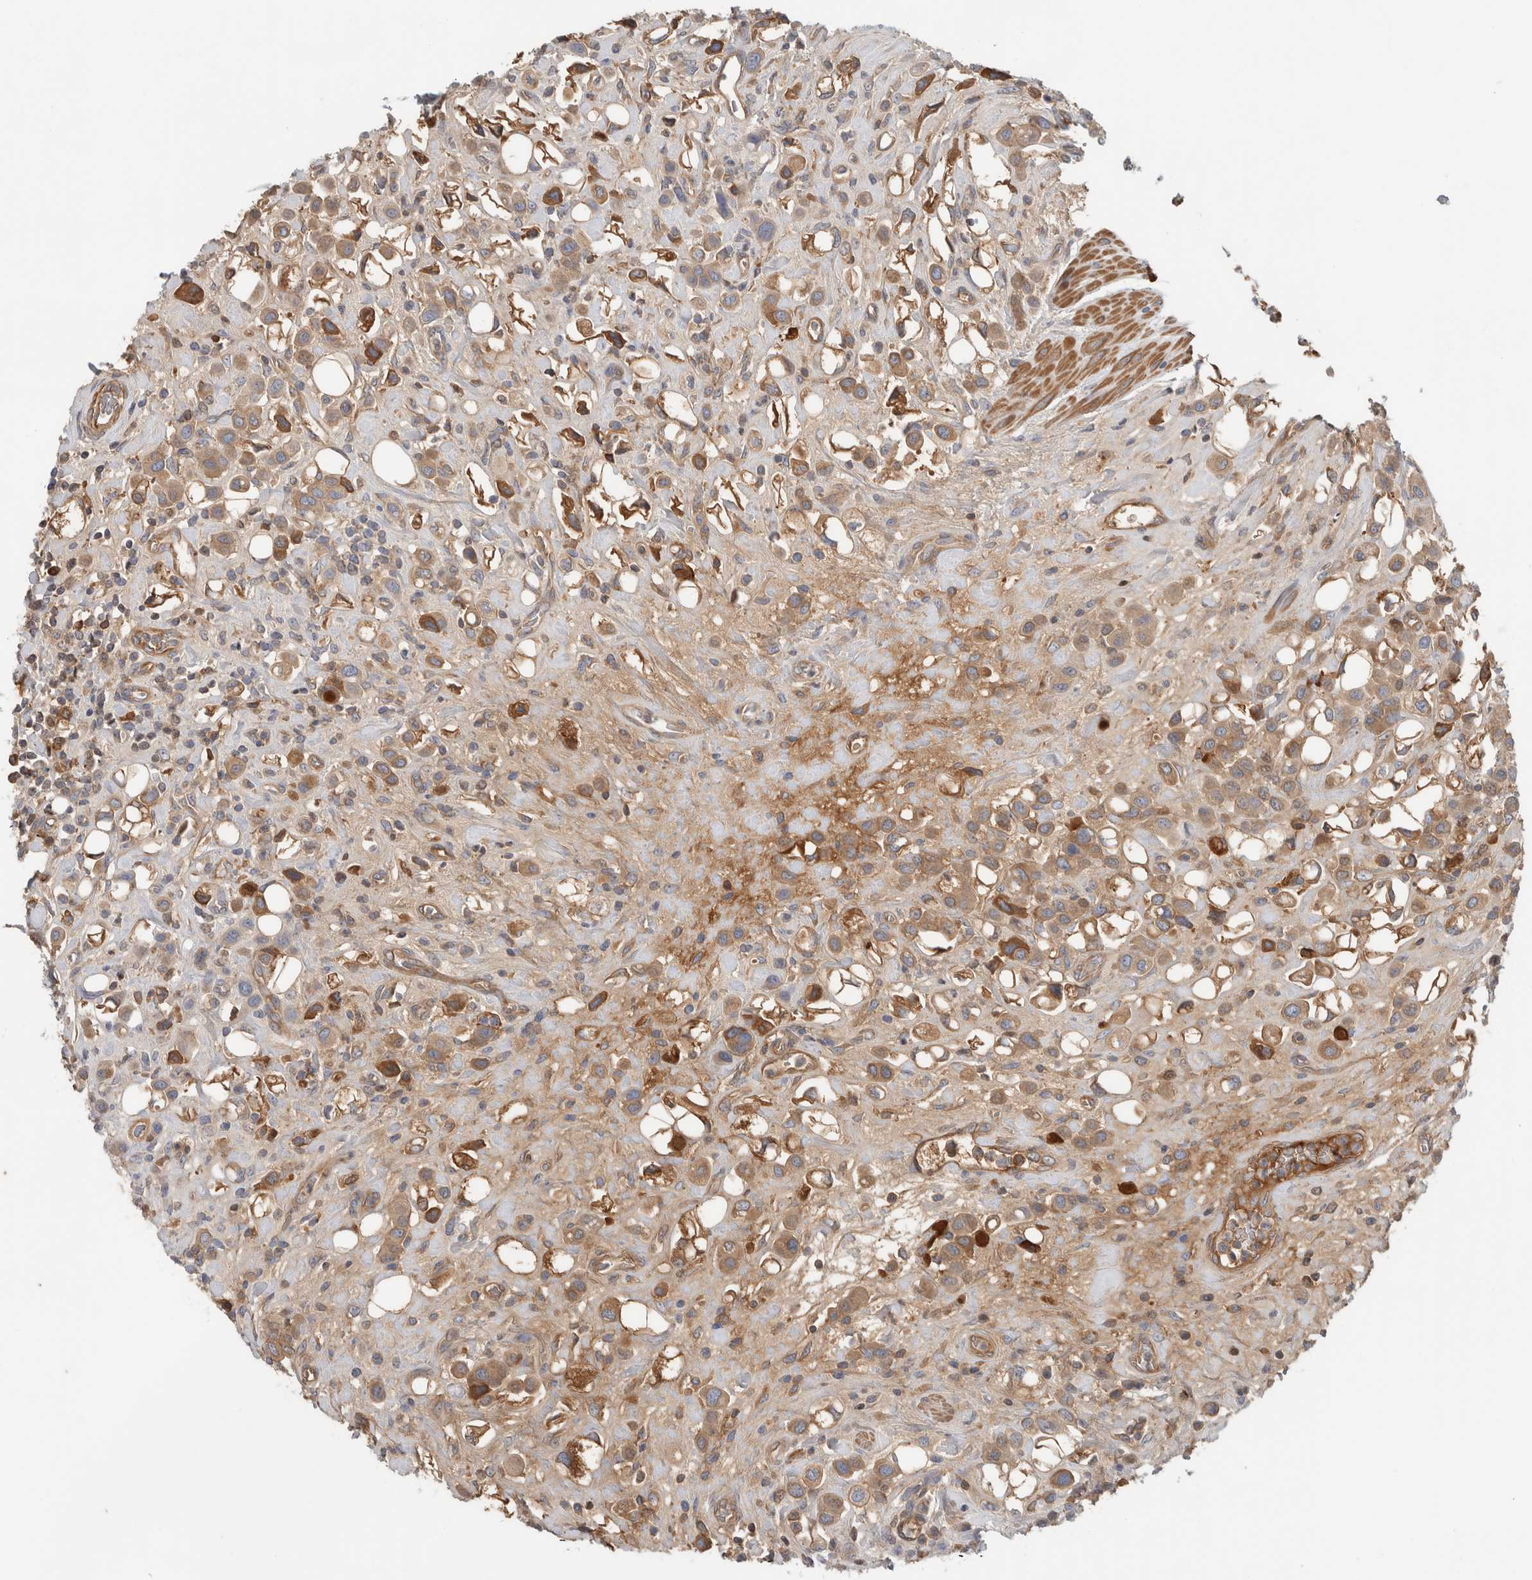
{"staining": {"intensity": "moderate", "quantity": ">75%", "location": "cytoplasmic/membranous"}, "tissue": "urothelial cancer", "cell_type": "Tumor cells", "image_type": "cancer", "snomed": [{"axis": "morphology", "description": "Urothelial carcinoma, High grade"}, {"axis": "topography", "description": "Urinary bladder"}], "caption": "Protein staining displays moderate cytoplasmic/membranous positivity in approximately >75% of tumor cells in urothelial cancer.", "gene": "CFI", "patient": {"sex": "male", "age": 50}}